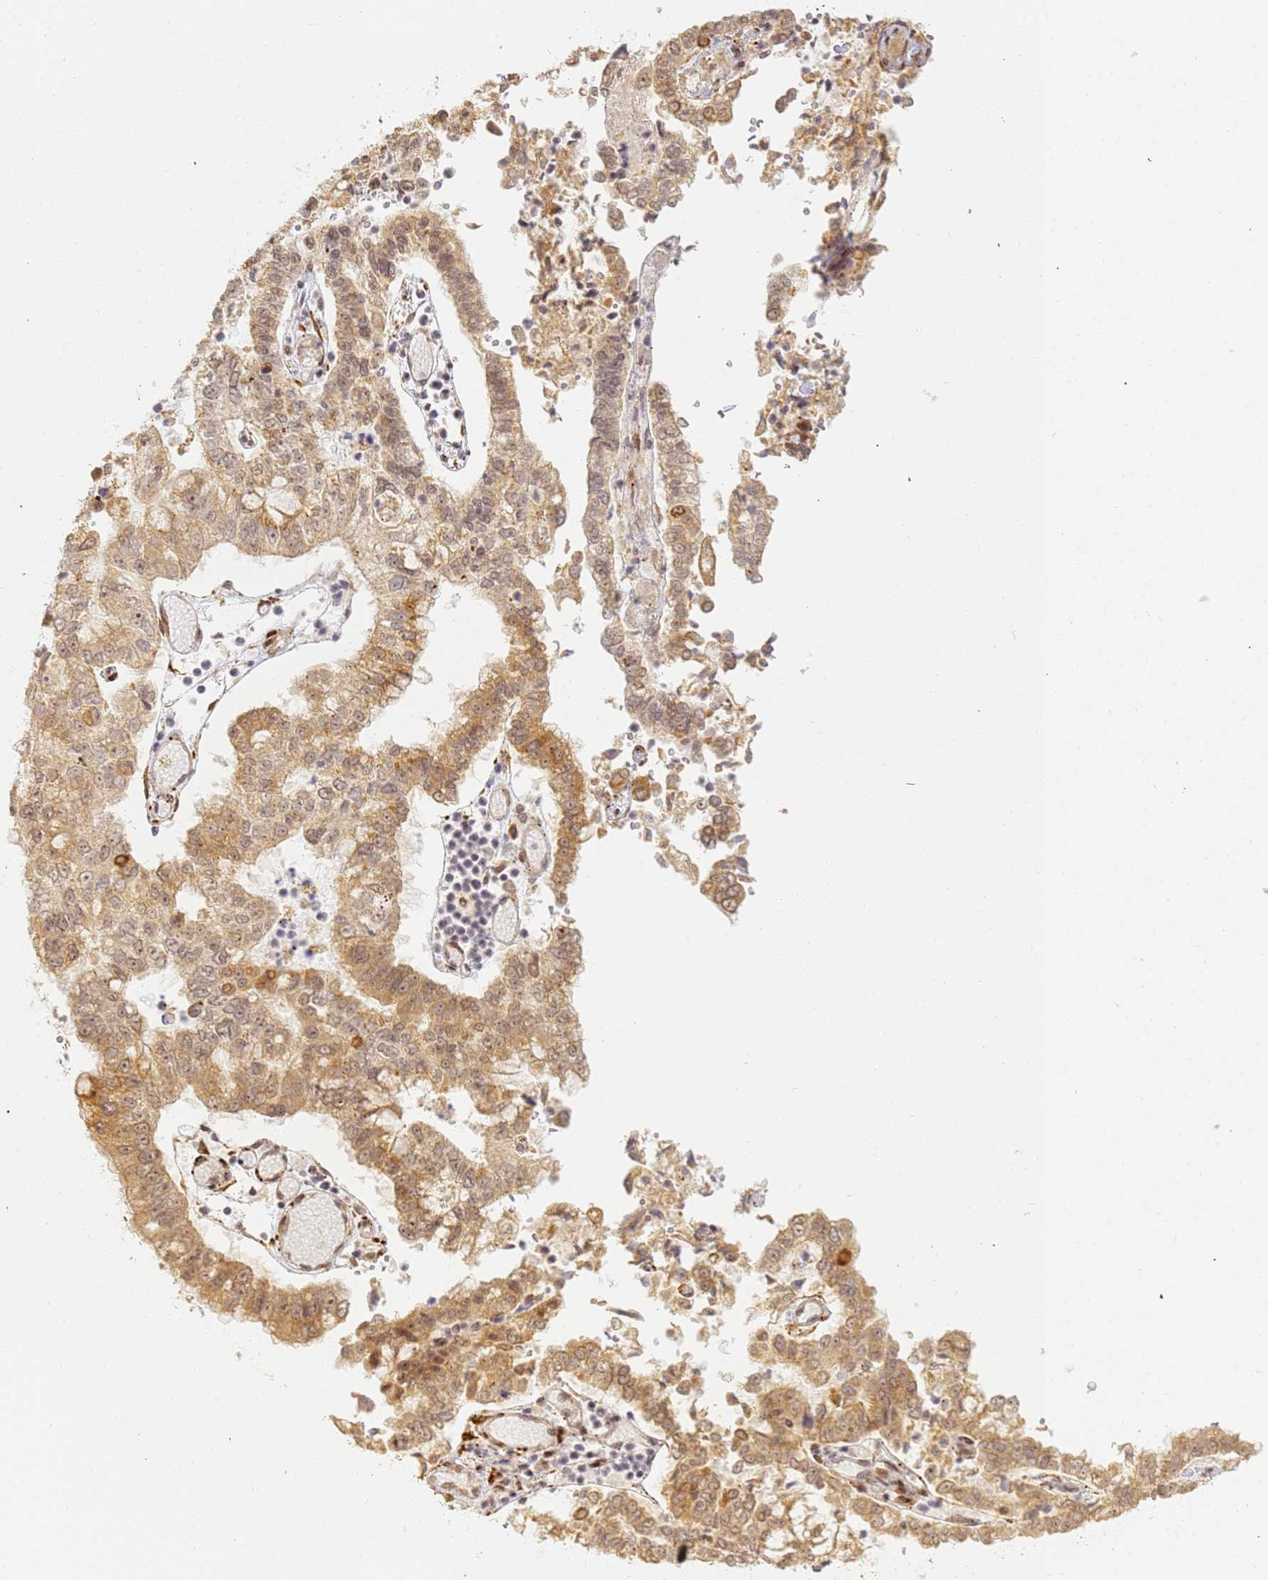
{"staining": {"intensity": "moderate", "quantity": ">75%", "location": "cytoplasmic/membranous"}, "tissue": "stomach cancer", "cell_type": "Tumor cells", "image_type": "cancer", "snomed": [{"axis": "morphology", "description": "Adenocarcinoma, NOS"}, {"axis": "topography", "description": "Stomach"}], "caption": "Protein staining of stomach cancer (adenocarcinoma) tissue demonstrates moderate cytoplasmic/membranous positivity in approximately >75% of tumor cells. (Stains: DAB in brown, nuclei in blue, Microscopy: brightfield microscopy at high magnification).", "gene": "ABCA2", "patient": {"sex": "male", "age": 76}}